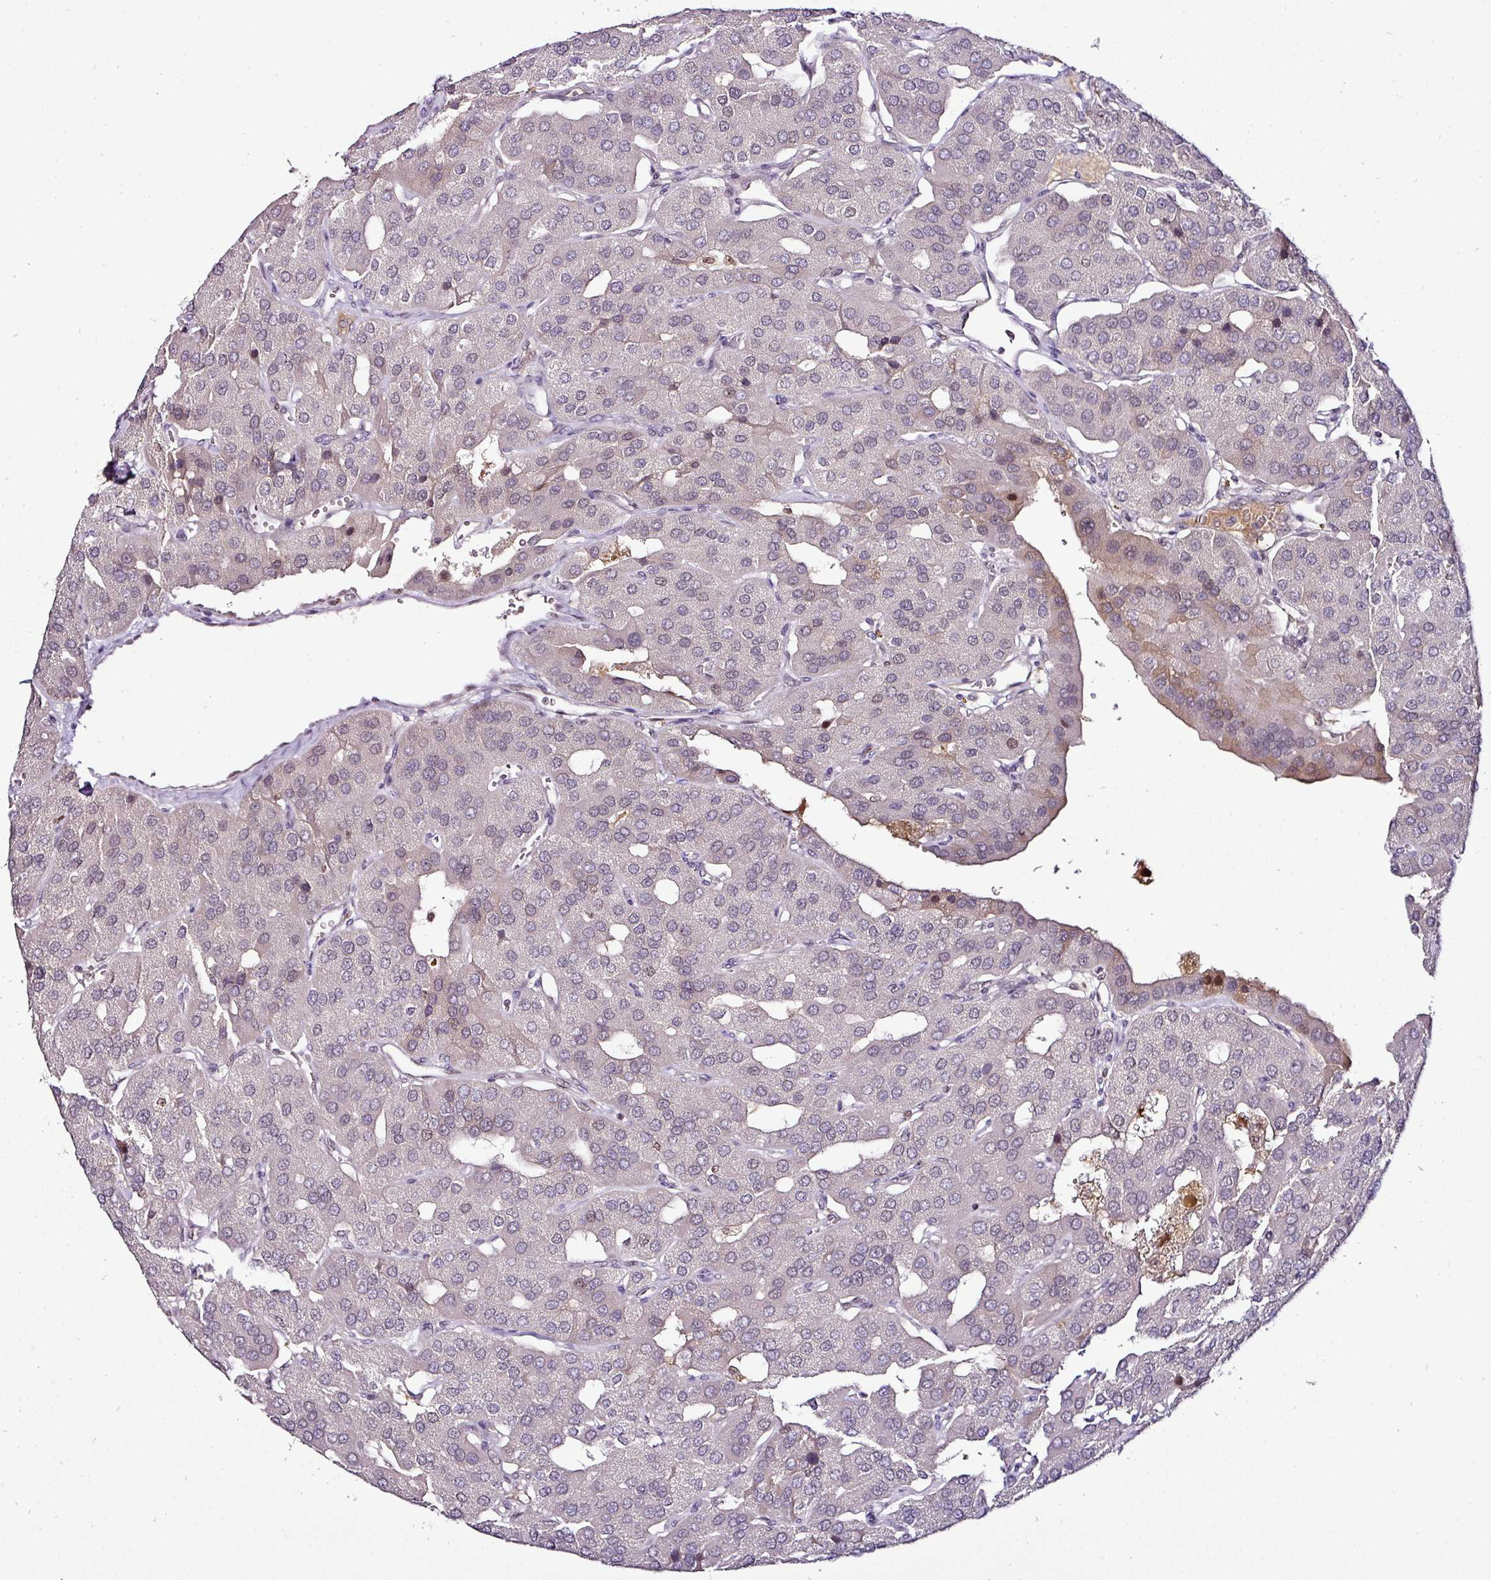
{"staining": {"intensity": "moderate", "quantity": "<25%", "location": "cytoplasmic/membranous,nuclear"}, "tissue": "parathyroid gland", "cell_type": "Glandular cells", "image_type": "normal", "snomed": [{"axis": "morphology", "description": "Normal tissue, NOS"}, {"axis": "morphology", "description": "Adenoma, NOS"}, {"axis": "topography", "description": "Parathyroid gland"}], "caption": "The immunohistochemical stain highlights moderate cytoplasmic/membranous,nuclear expression in glandular cells of unremarkable parathyroid gland.", "gene": "KLF16", "patient": {"sex": "female", "age": 86}}